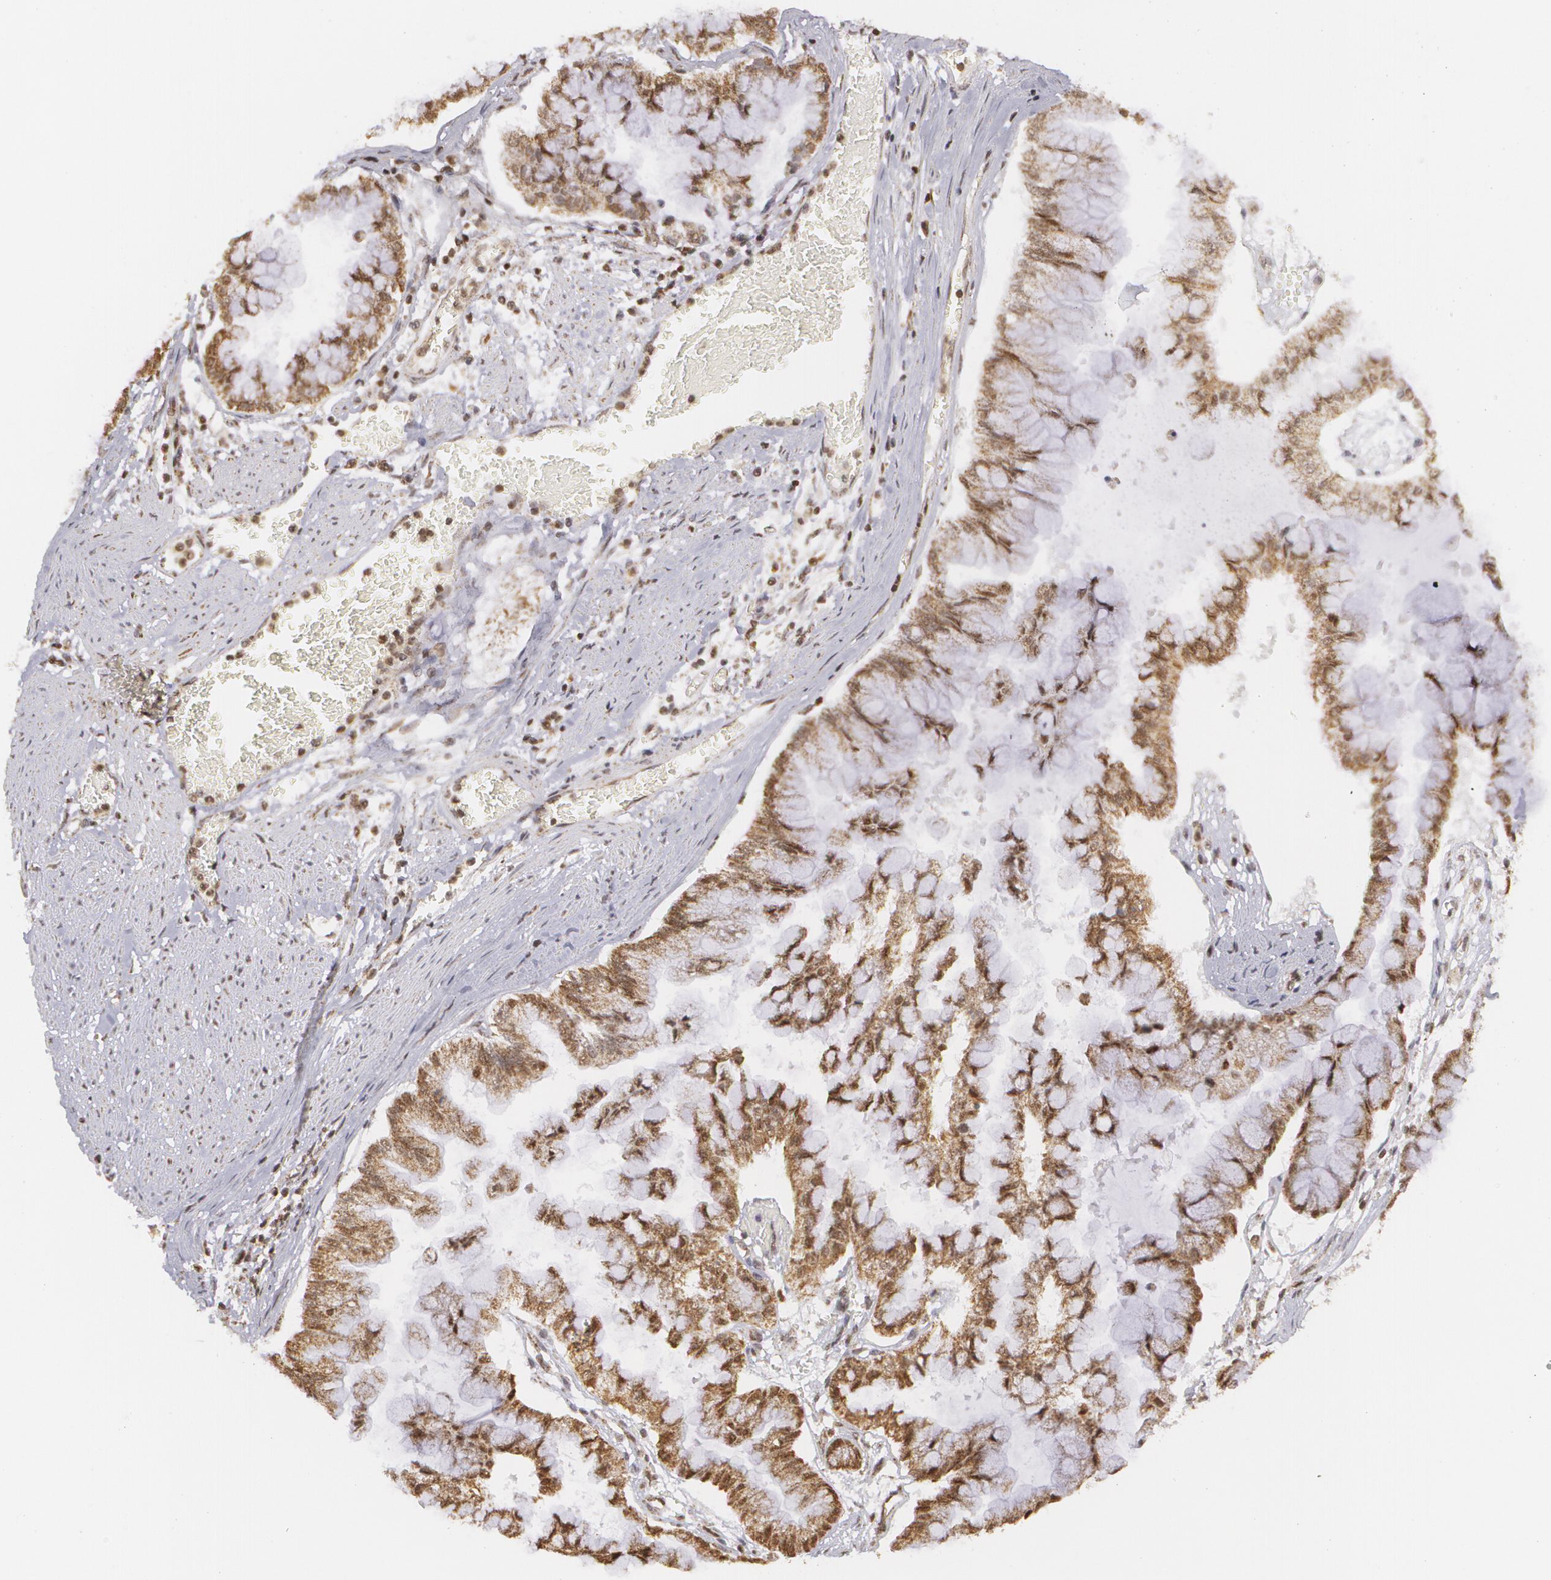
{"staining": {"intensity": "moderate", "quantity": ">75%", "location": "cytoplasmic/membranous,nuclear"}, "tissue": "liver cancer", "cell_type": "Tumor cells", "image_type": "cancer", "snomed": [{"axis": "morphology", "description": "Cholangiocarcinoma"}, {"axis": "topography", "description": "Liver"}], "caption": "Protein expression analysis of cholangiocarcinoma (liver) shows moderate cytoplasmic/membranous and nuclear positivity in approximately >75% of tumor cells. (brown staining indicates protein expression, while blue staining denotes nuclei).", "gene": "MXD1", "patient": {"sex": "female", "age": 79}}